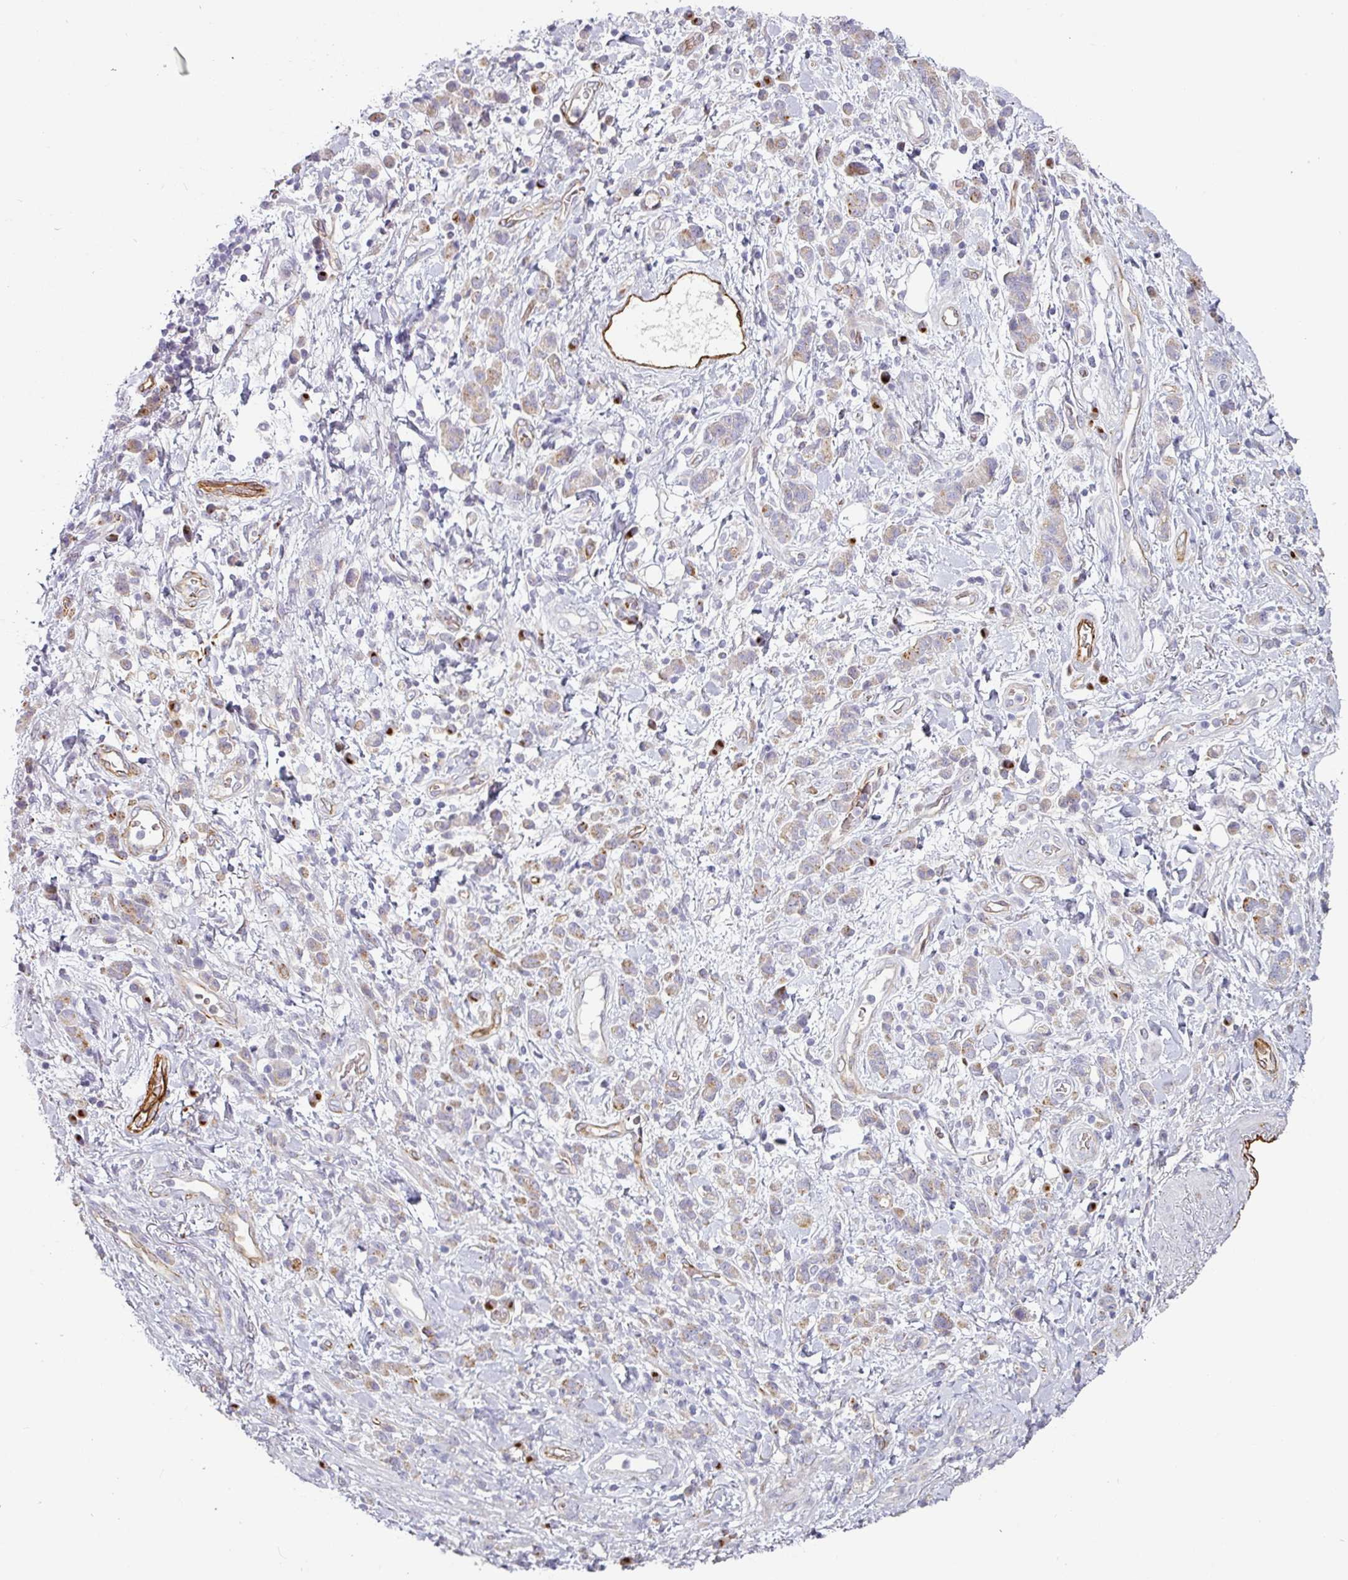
{"staining": {"intensity": "weak", "quantity": "25%-75%", "location": "cytoplasmic/membranous"}, "tissue": "stomach cancer", "cell_type": "Tumor cells", "image_type": "cancer", "snomed": [{"axis": "morphology", "description": "Adenocarcinoma, NOS"}, {"axis": "topography", "description": "Stomach"}], "caption": "The micrograph exhibits immunohistochemical staining of adenocarcinoma (stomach). There is weak cytoplasmic/membranous staining is seen in about 25%-75% of tumor cells.", "gene": "PRODH2", "patient": {"sex": "male", "age": 77}}